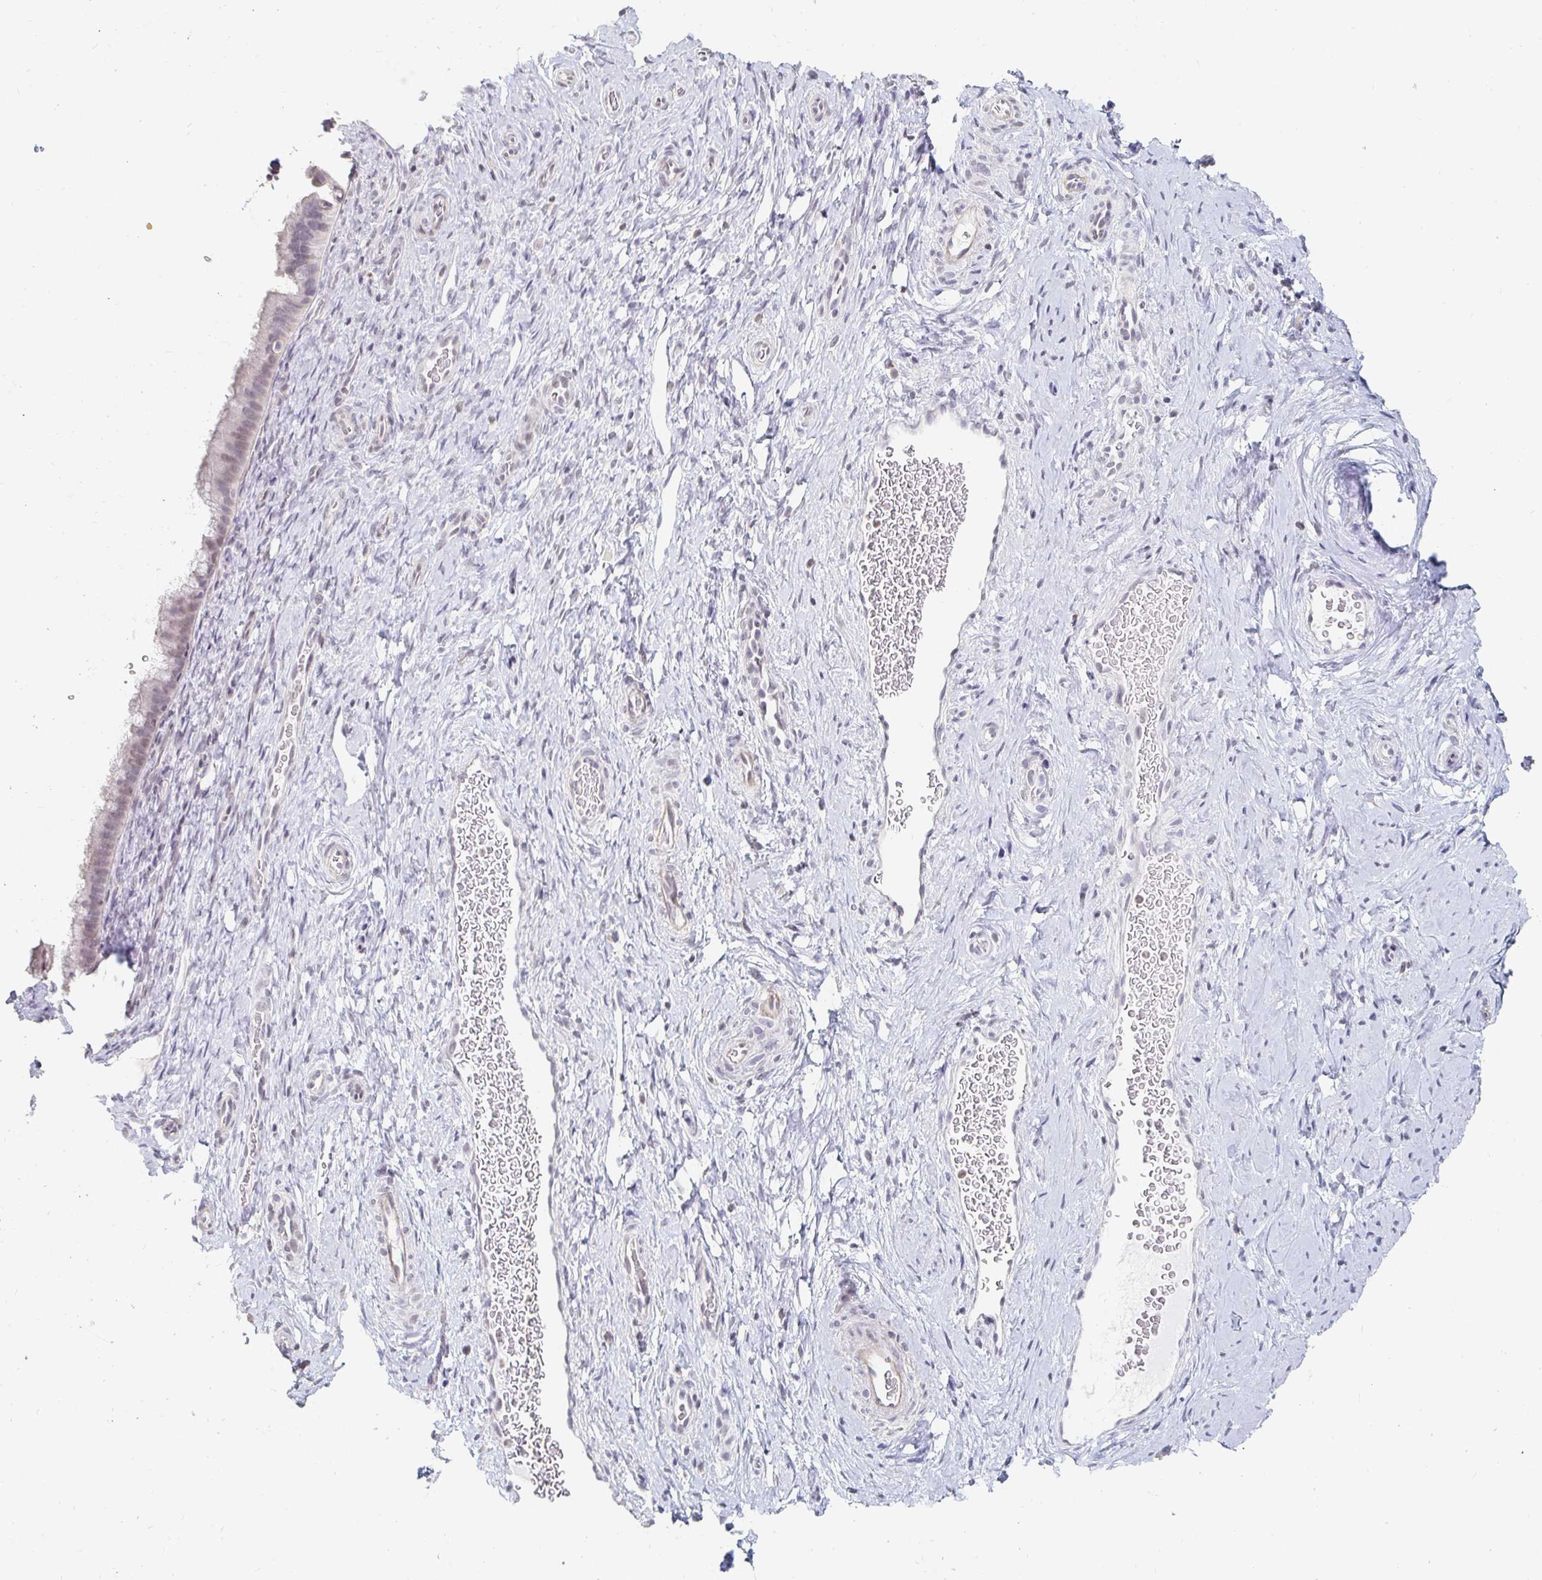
{"staining": {"intensity": "negative", "quantity": "none", "location": "none"}, "tissue": "cervix", "cell_type": "Glandular cells", "image_type": "normal", "snomed": [{"axis": "morphology", "description": "Normal tissue, NOS"}, {"axis": "topography", "description": "Cervix"}], "caption": "Immunohistochemistry image of unremarkable human cervix stained for a protein (brown), which shows no positivity in glandular cells.", "gene": "NME9", "patient": {"sex": "female", "age": 34}}